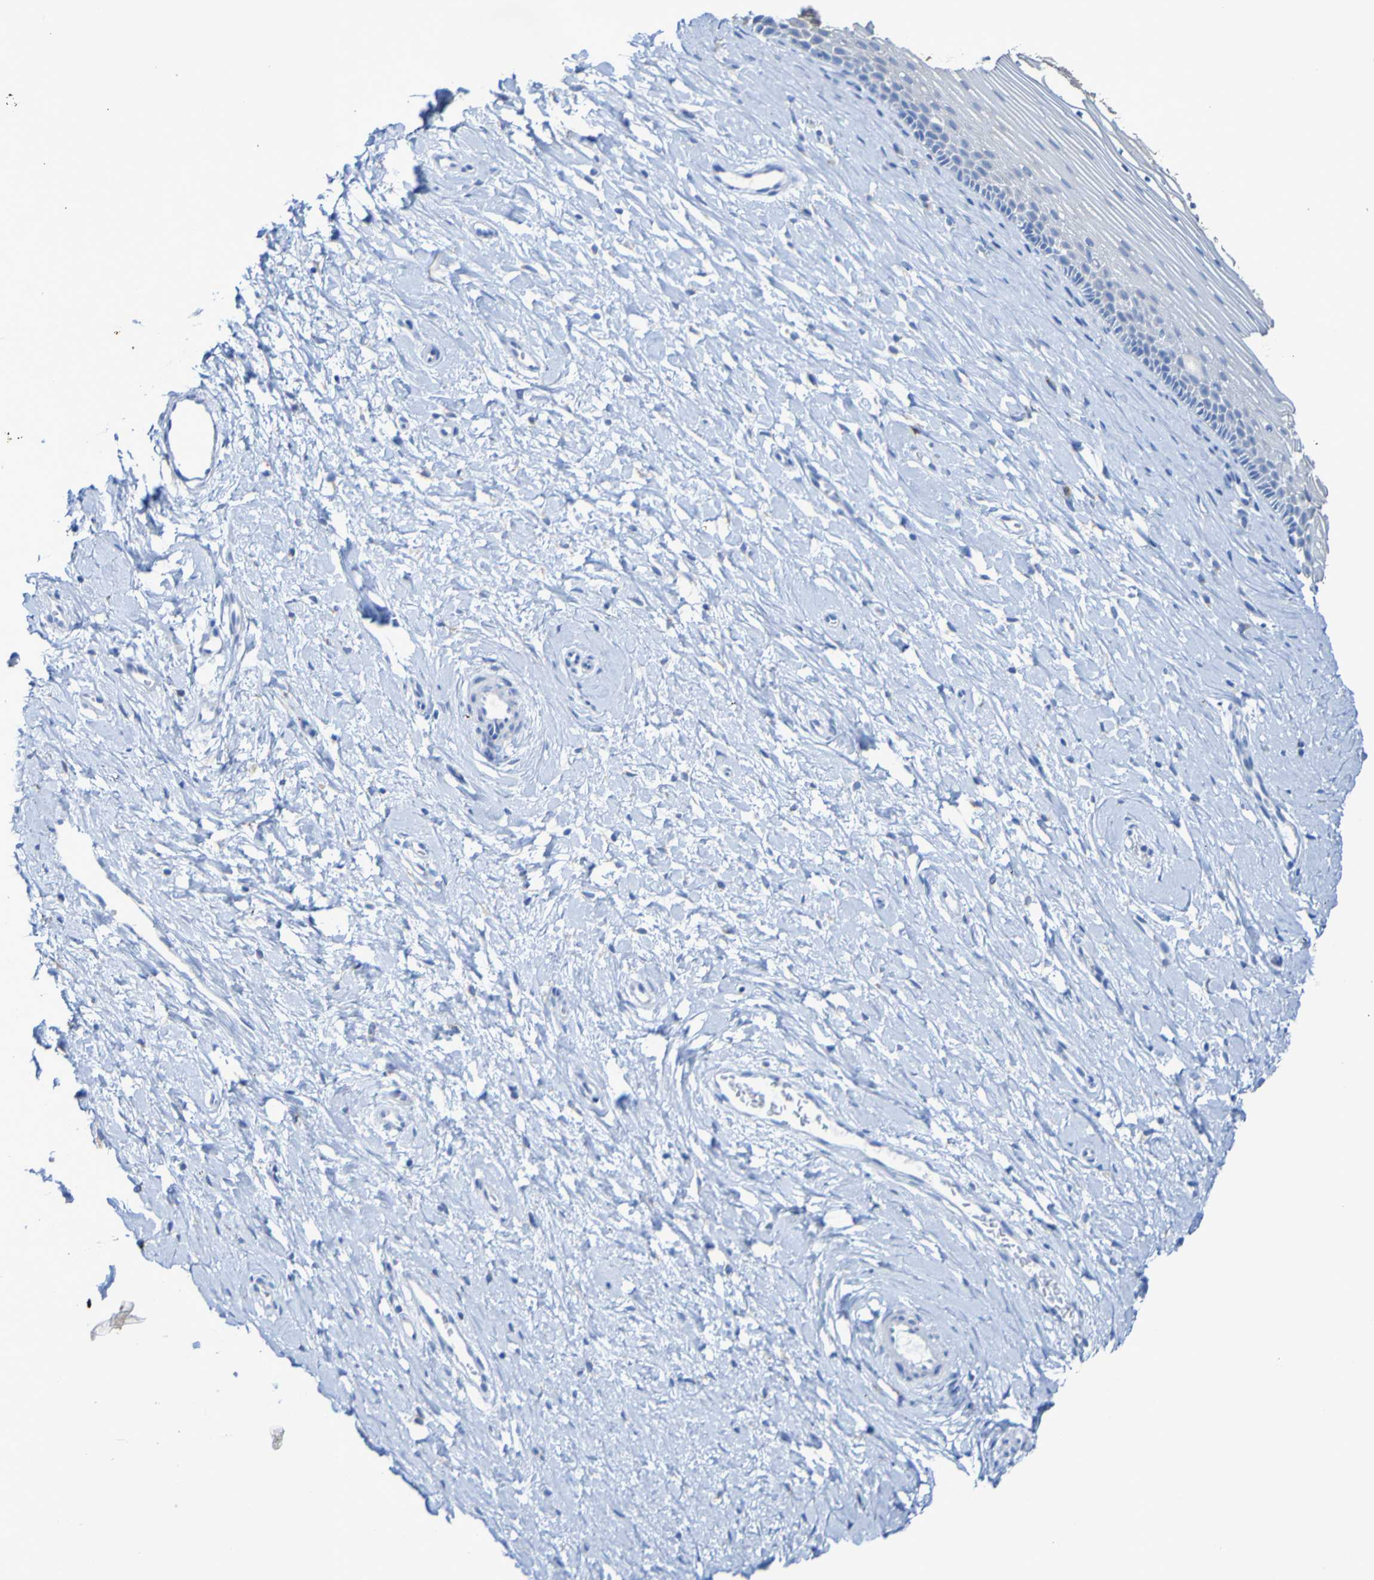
{"staining": {"intensity": "negative", "quantity": "none", "location": "none"}, "tissue": "cervix", "cell_type": "Glandular cells", "image_type": "normal", "snomed": [{"axis": "morphology", "description": "Normal tissue, NOS"}, {"axis": "topography", "description": "Cervix"}], "caption": "A histopathology image of human cervix is negative for staining in glandular cells. Brightfield microscopy of immunohistochemistry stained with DAB (3,3'-diaminobenzidine) (brown) and hematoxylin (blue), captured at high magnification.", "gene": "ACMSD", "patient": {"sex": "female", "age": 39}}